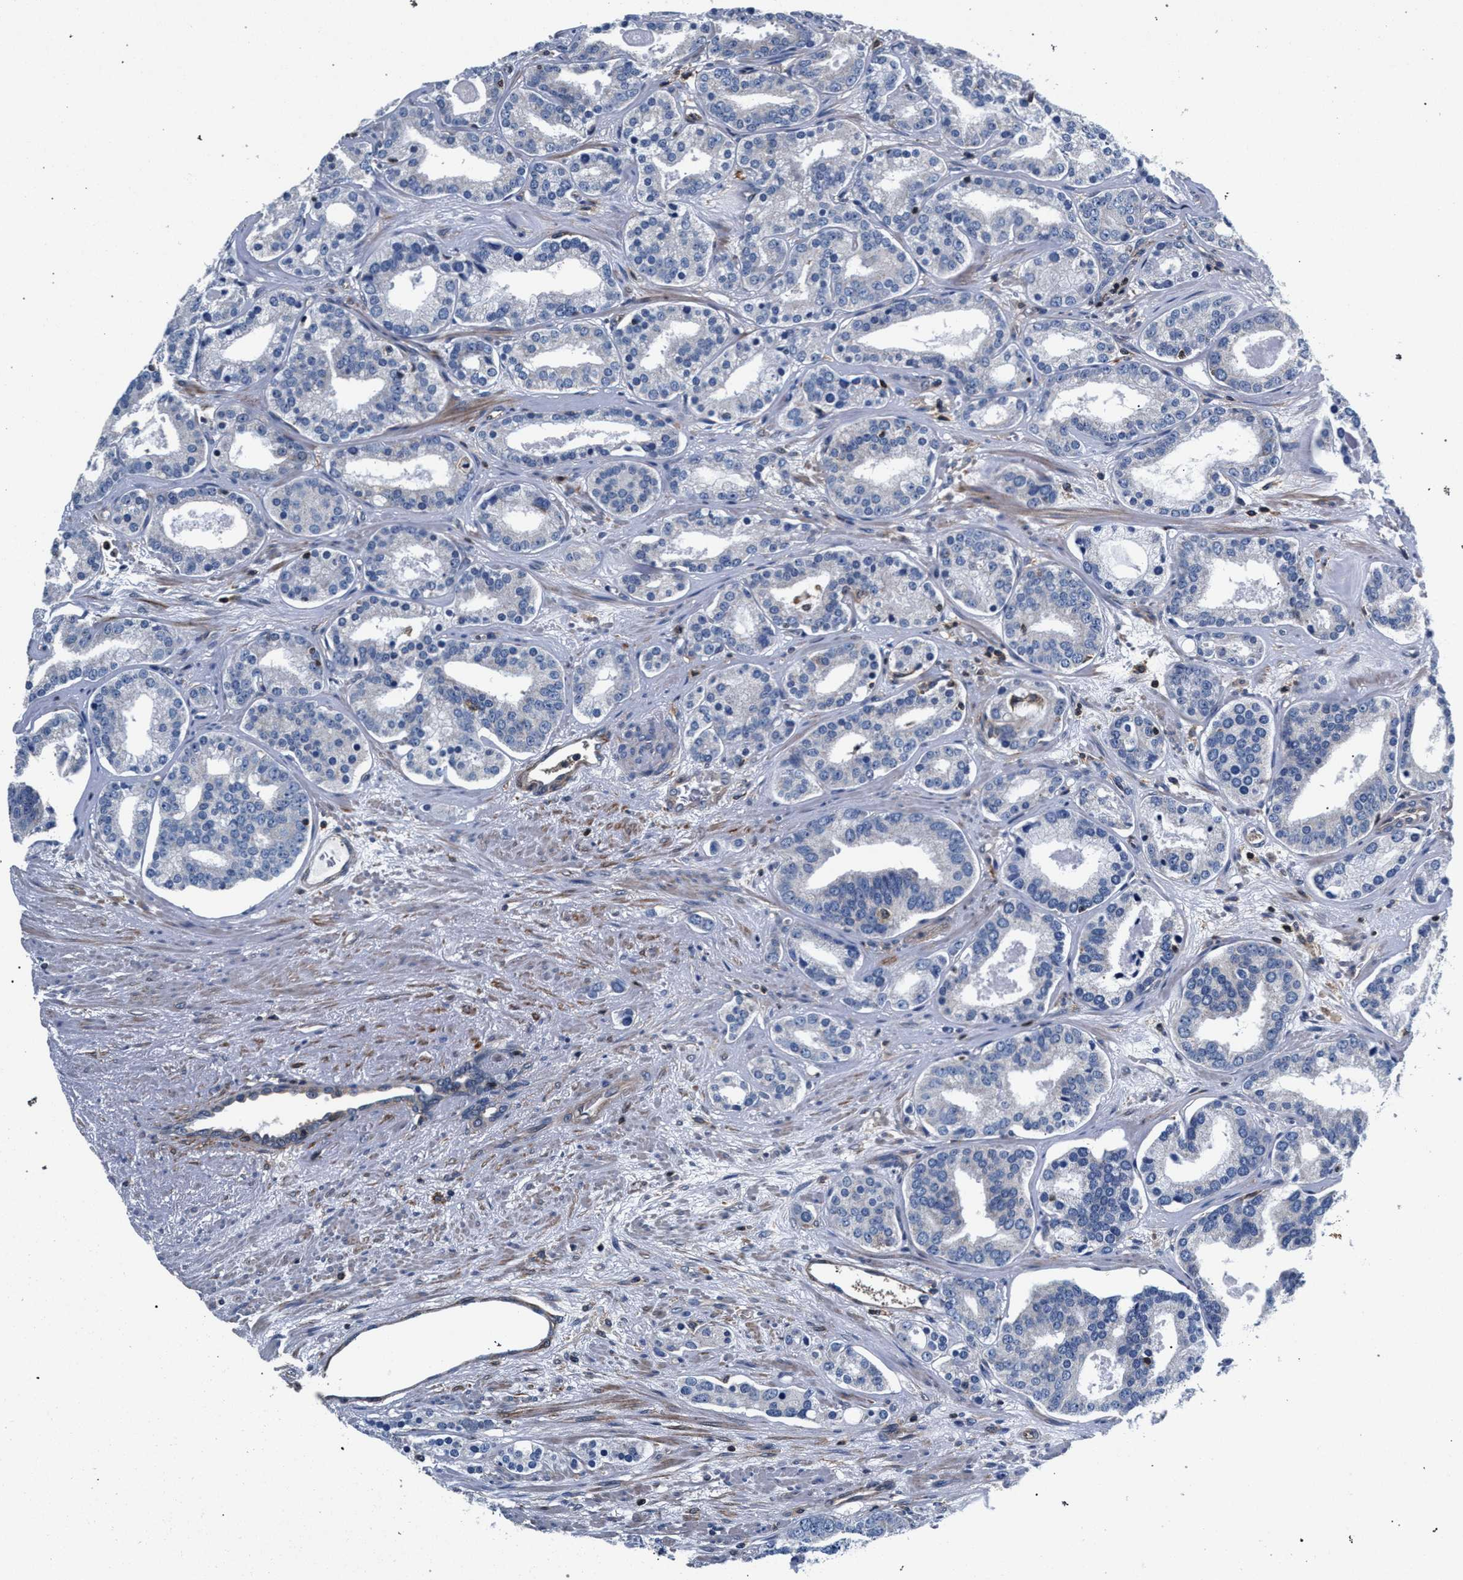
{"staining": {"intensity": "negative", "quantity": "none", "location": "none"}, "tissue": "prostate cancer", "cell_type": "Tumor cells", "image_type": "cancer", "snomed": [{"axis": "morphology", "description": "Adenocarcinoma, Low grade"}, {"axis": "topography", "description": "Prostate"}], "caption": "This is a micrograph of immunohistochemistry staining of prostate cancer (low-grade adenocarcinoma), which shows no positivity in tumor cells.", "gene": "LASP1", "patient": {"sex": "male", "age": 63}}